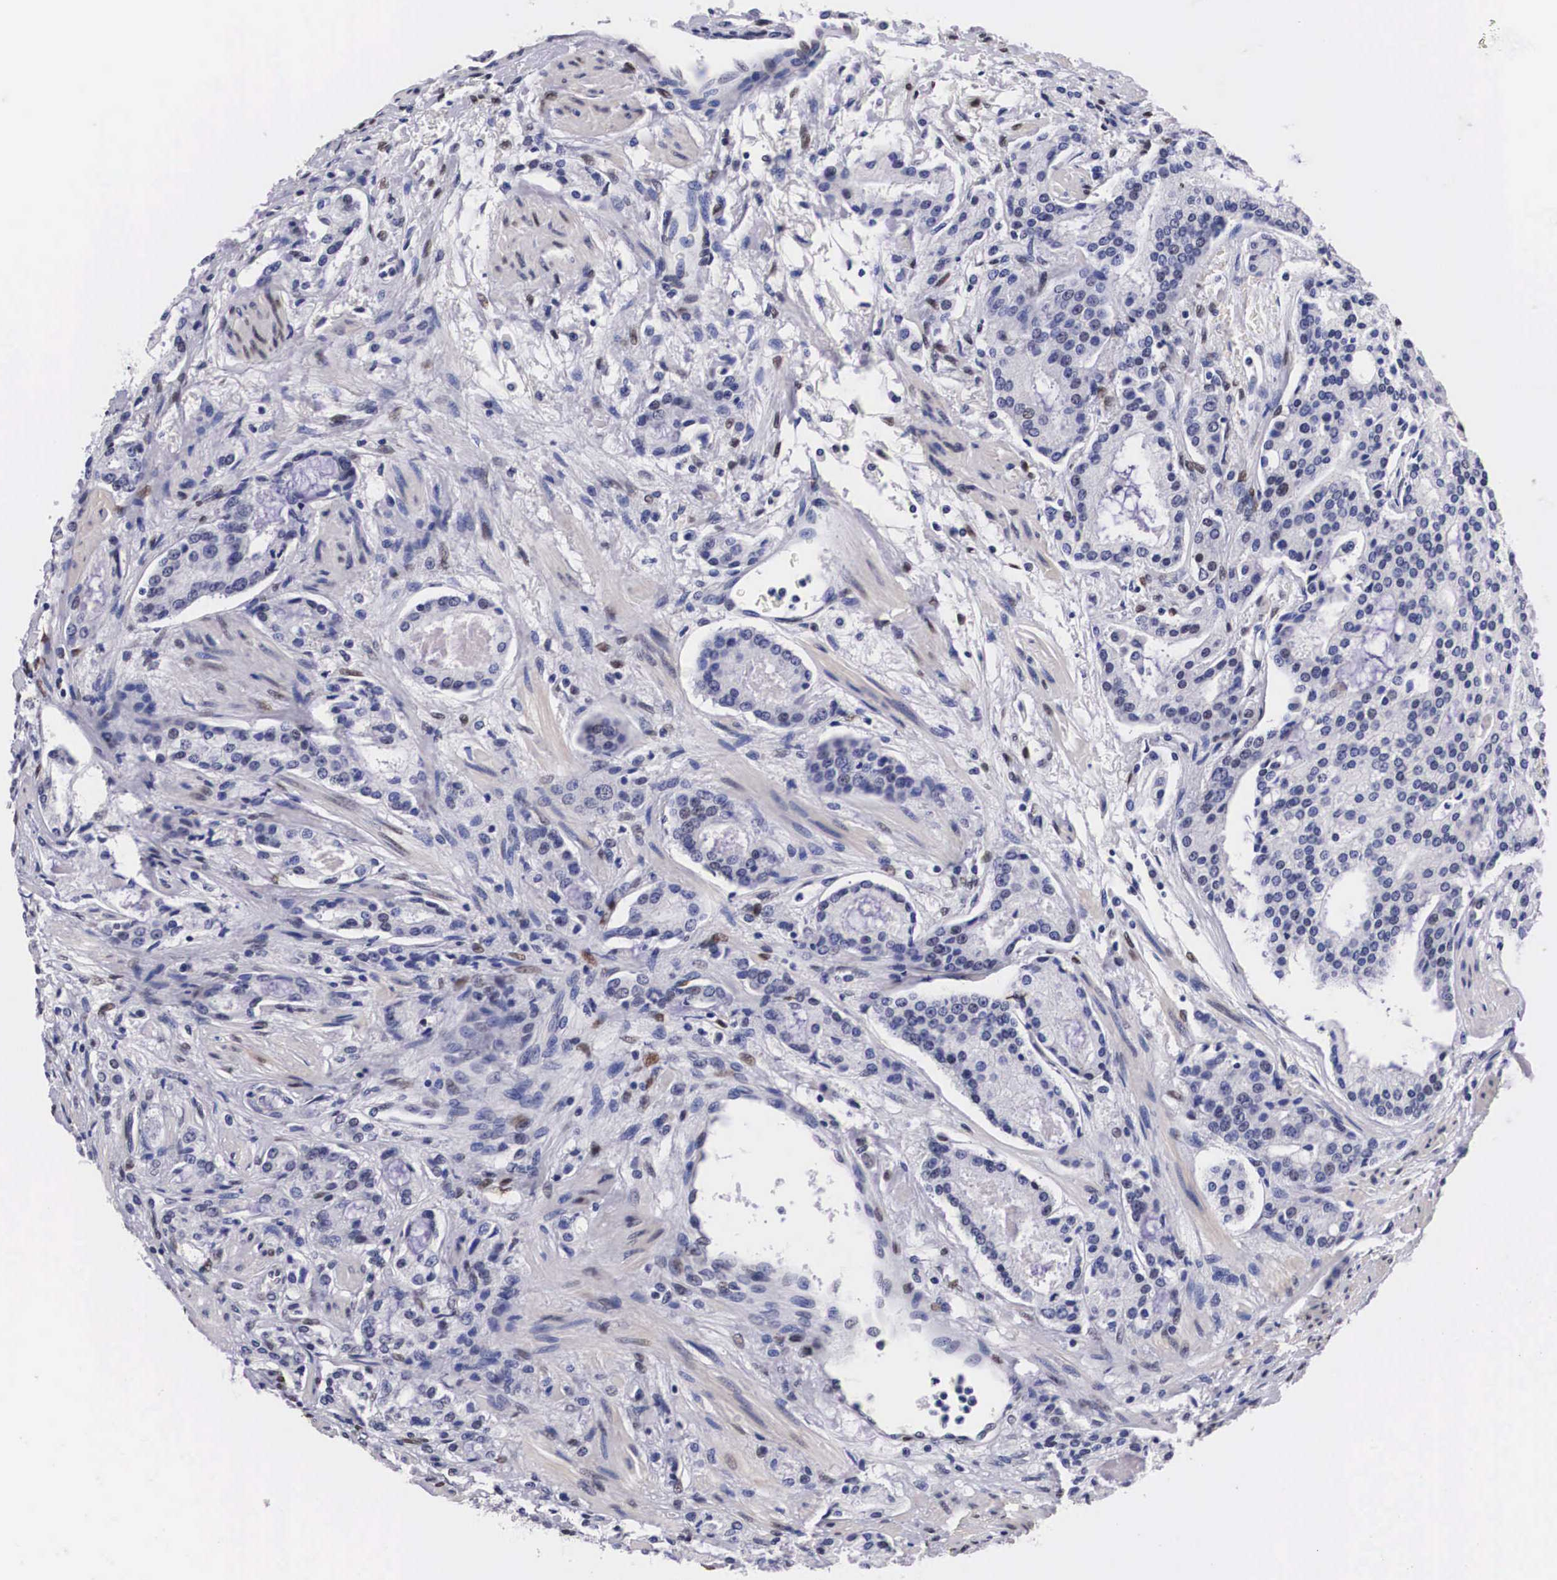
{"staining": {"intensity": "weak", "quantity": "<25%", "location": "nuclear"}, "tissue": "prostate cancer", "cell_type": "Tumor cells", "image_type": "cancer", "snomed": [{"axis": "morphology", "description": "Adenocarcinoma, Medium grade"}, {"axis": "topography", "description": "Prostate"}], "caption": "Tumor cells are negative for protein expression in human prostate medium-grade adenocarcinoma.", "gene": "KHDRBS3", "patient": {"sex": "male", "age": 72}}